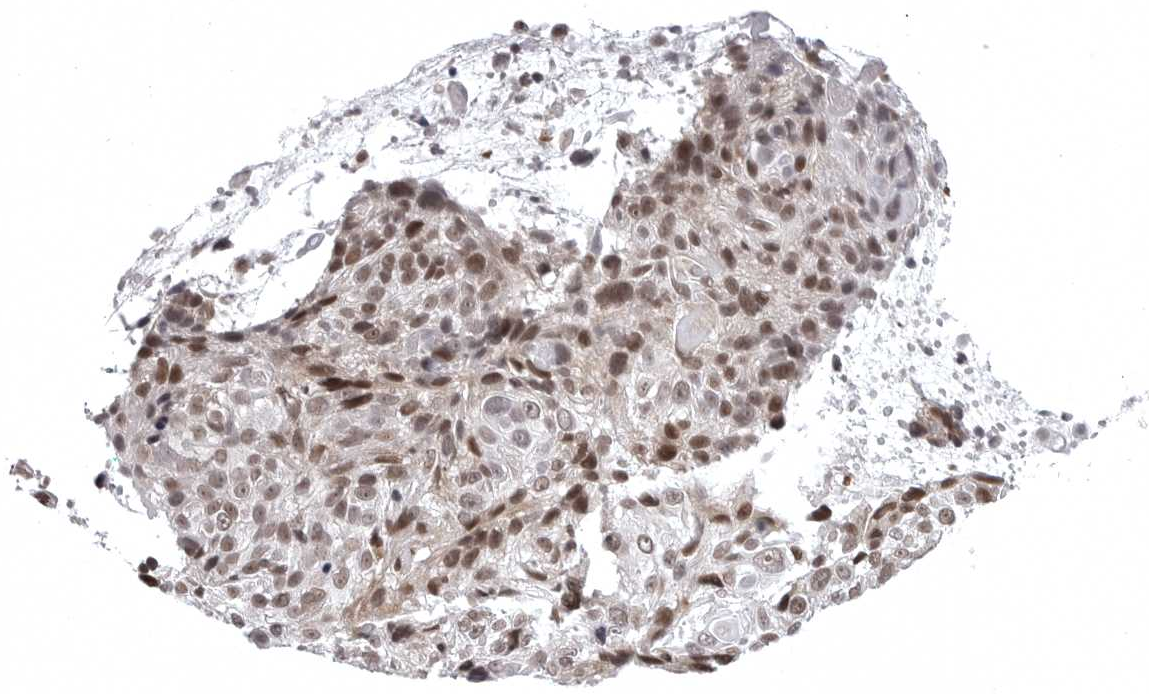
{"staining": {"intensity": "moderate", "quantity": ">75%", "location": "nuclear"}, "tissue": "cervical cancer", "cell_type": "Tumor cells", "image_type": "cancer", "snomed": [{"axis": "morphology", "description": "Squamous cell carcinoma, NOS"}, {"axis": "topography", "description": "Cervix"}], "caption": "Immunohistochemical staining of human cervical cancer shows medium levels of moderate nuclear protein expression in about >75% of tumor cells.", "gene": "PHF3", "patient": {"sex": "female", "age": 74}}